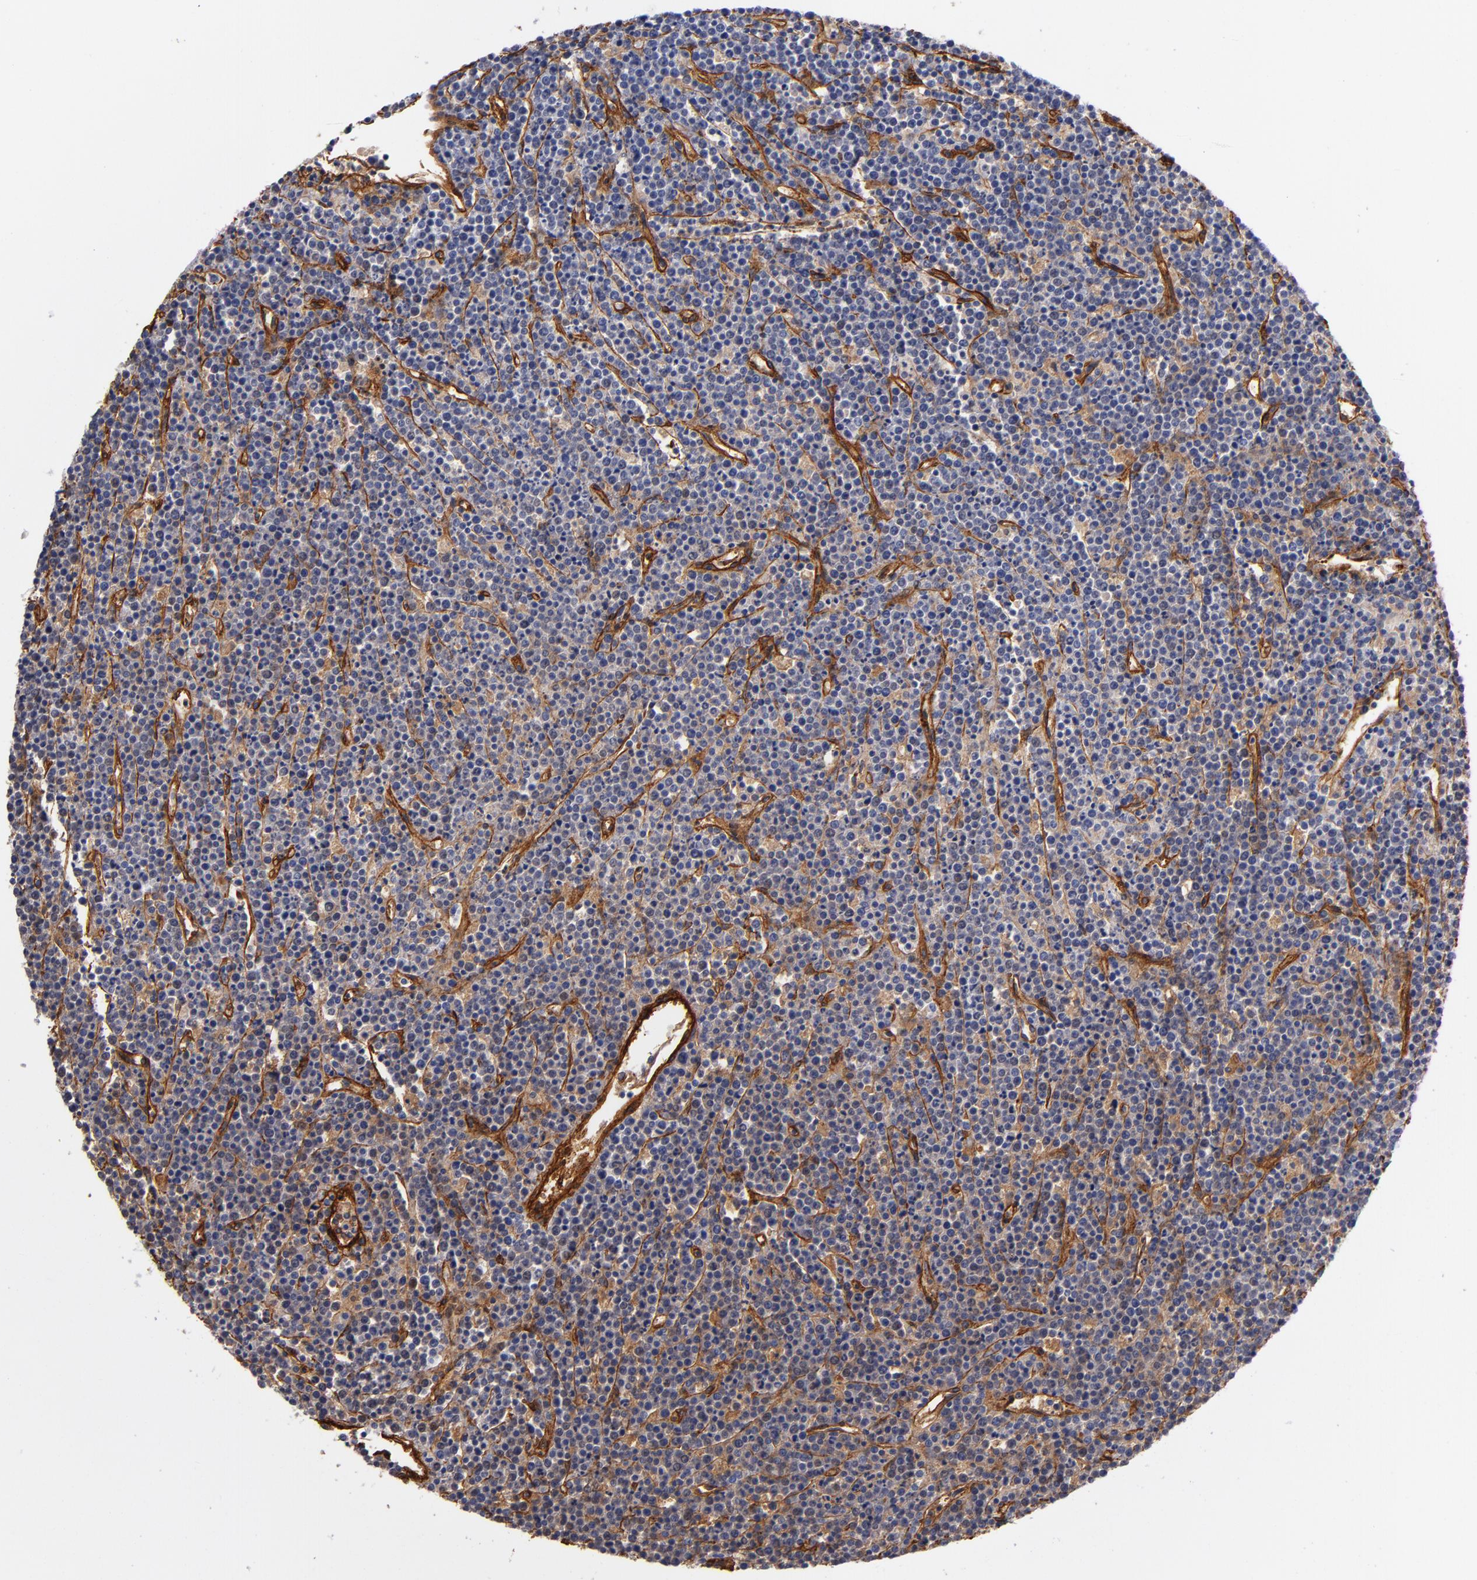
{"staining": {"intensity": "negative", "quantity": "none", "location": "none"}, "tissue": "lymphoma", "cell_type": "Tumor cells", "image_type": "cancer", "snomed": [{"axis": "morphology", "description": "Malignant lymphoma, non-Hodgkin's type, High grade"}, {"axis": "topography", "description": "Ovary"}], "caption": "Immunohistochemistry (IHC) micrograph of human lymphoma stained for a protein (brown), which shows no staining in tumor cells.", "gene": "LAMC1", "patient": {"sex": "female", "age": 56}}